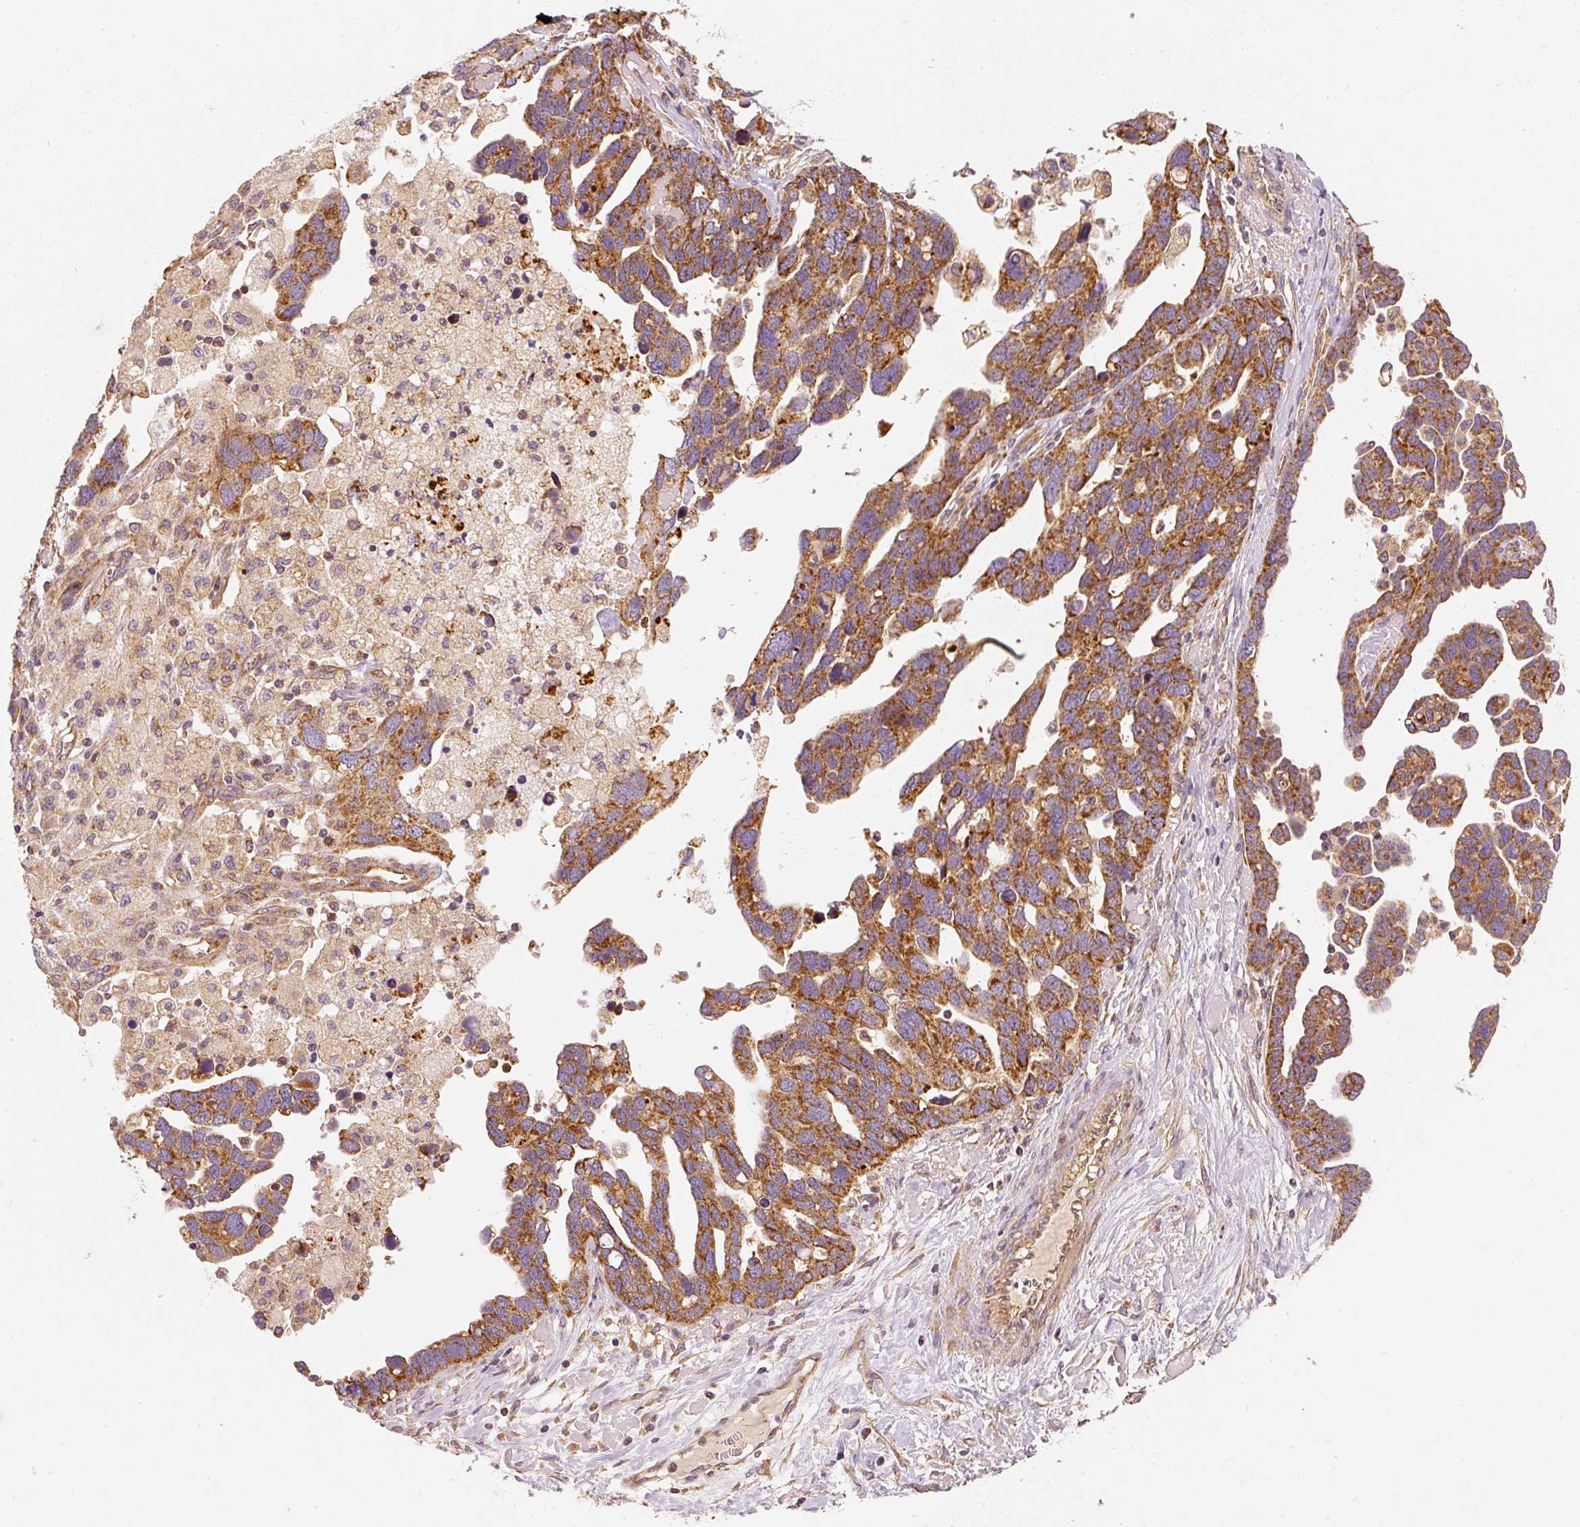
{"staining": {"intensity": "strong", "quantity": ">75%", "location": "cytoplasmic/membranous"}, "tissue": "ovarian cancer", "cell_type": "Tumor cells", "image_type": "cancer", "snomed": [{"axis": "morphology", "description": "Cystadenocarcinoma, serous, NOS"}, {"axis": "topography", "description": "Ovary"}], "caption": "Strong cytoplasmic/membranous protein positivity is present in about >75% of tumor cells in serous cystadenocarcinoma (ovarian).", "gene": "TOMM40", "patient": {"sex": "female", "age": 54}}